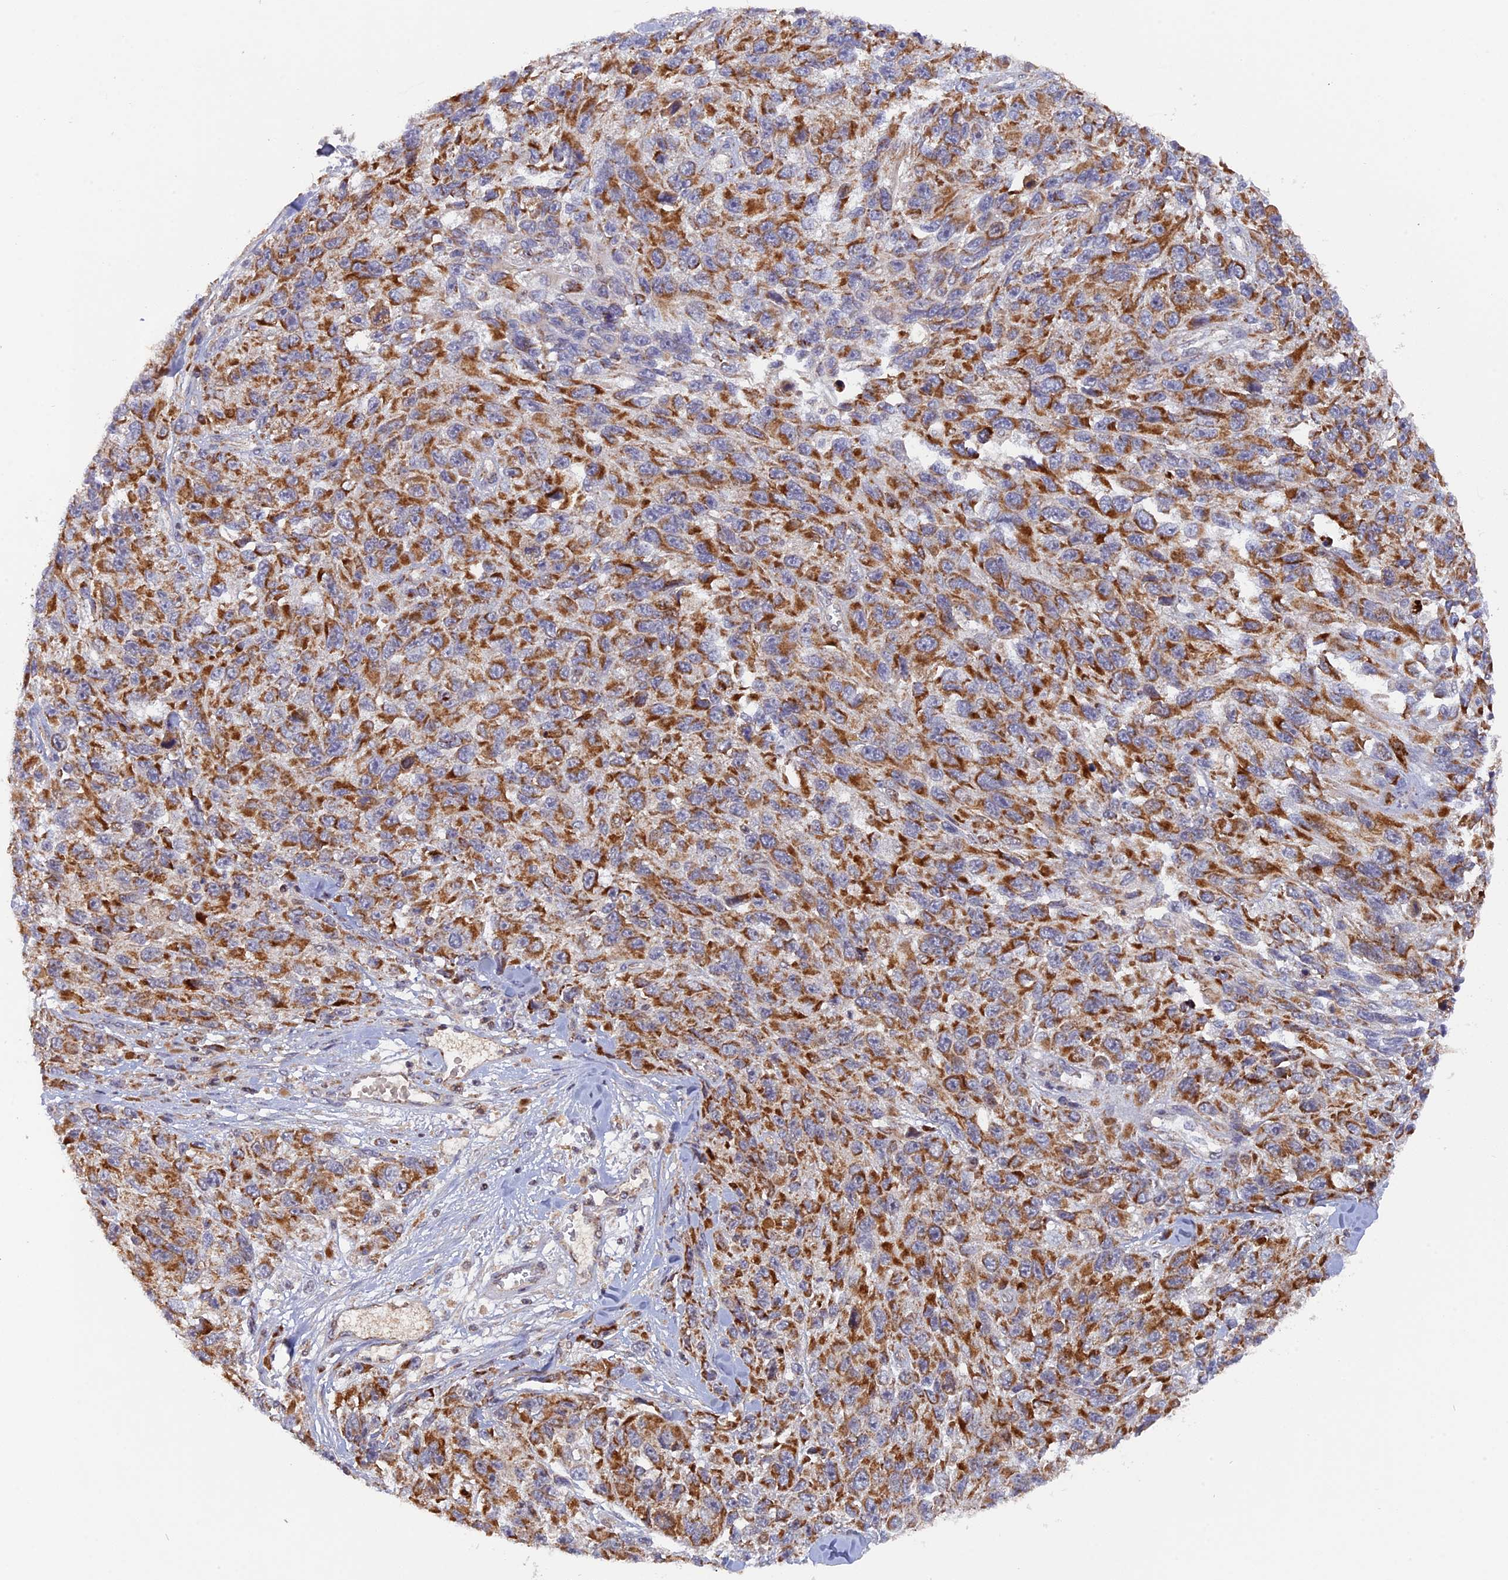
{"staining": {"intensity": "moderate", "quantity": ">75%", "location": "cytoplasmic/membranous"}, "tissue": "melanoma", "cell_type": "Tumor cells", "image_type": "cancer", "snomed": [{"axis": "morphology", "description": "Malignant melanoma, NOS"}, {"axis": "topography", "description": "Skin"}], "caption": "Tumor cells demonstrate medium levels of moderate cytoplasmic/membranous expression in about >75% of cells in melanoma.", "gene": "MPV17L", "patient": {"sex": "female", "age": 96}}